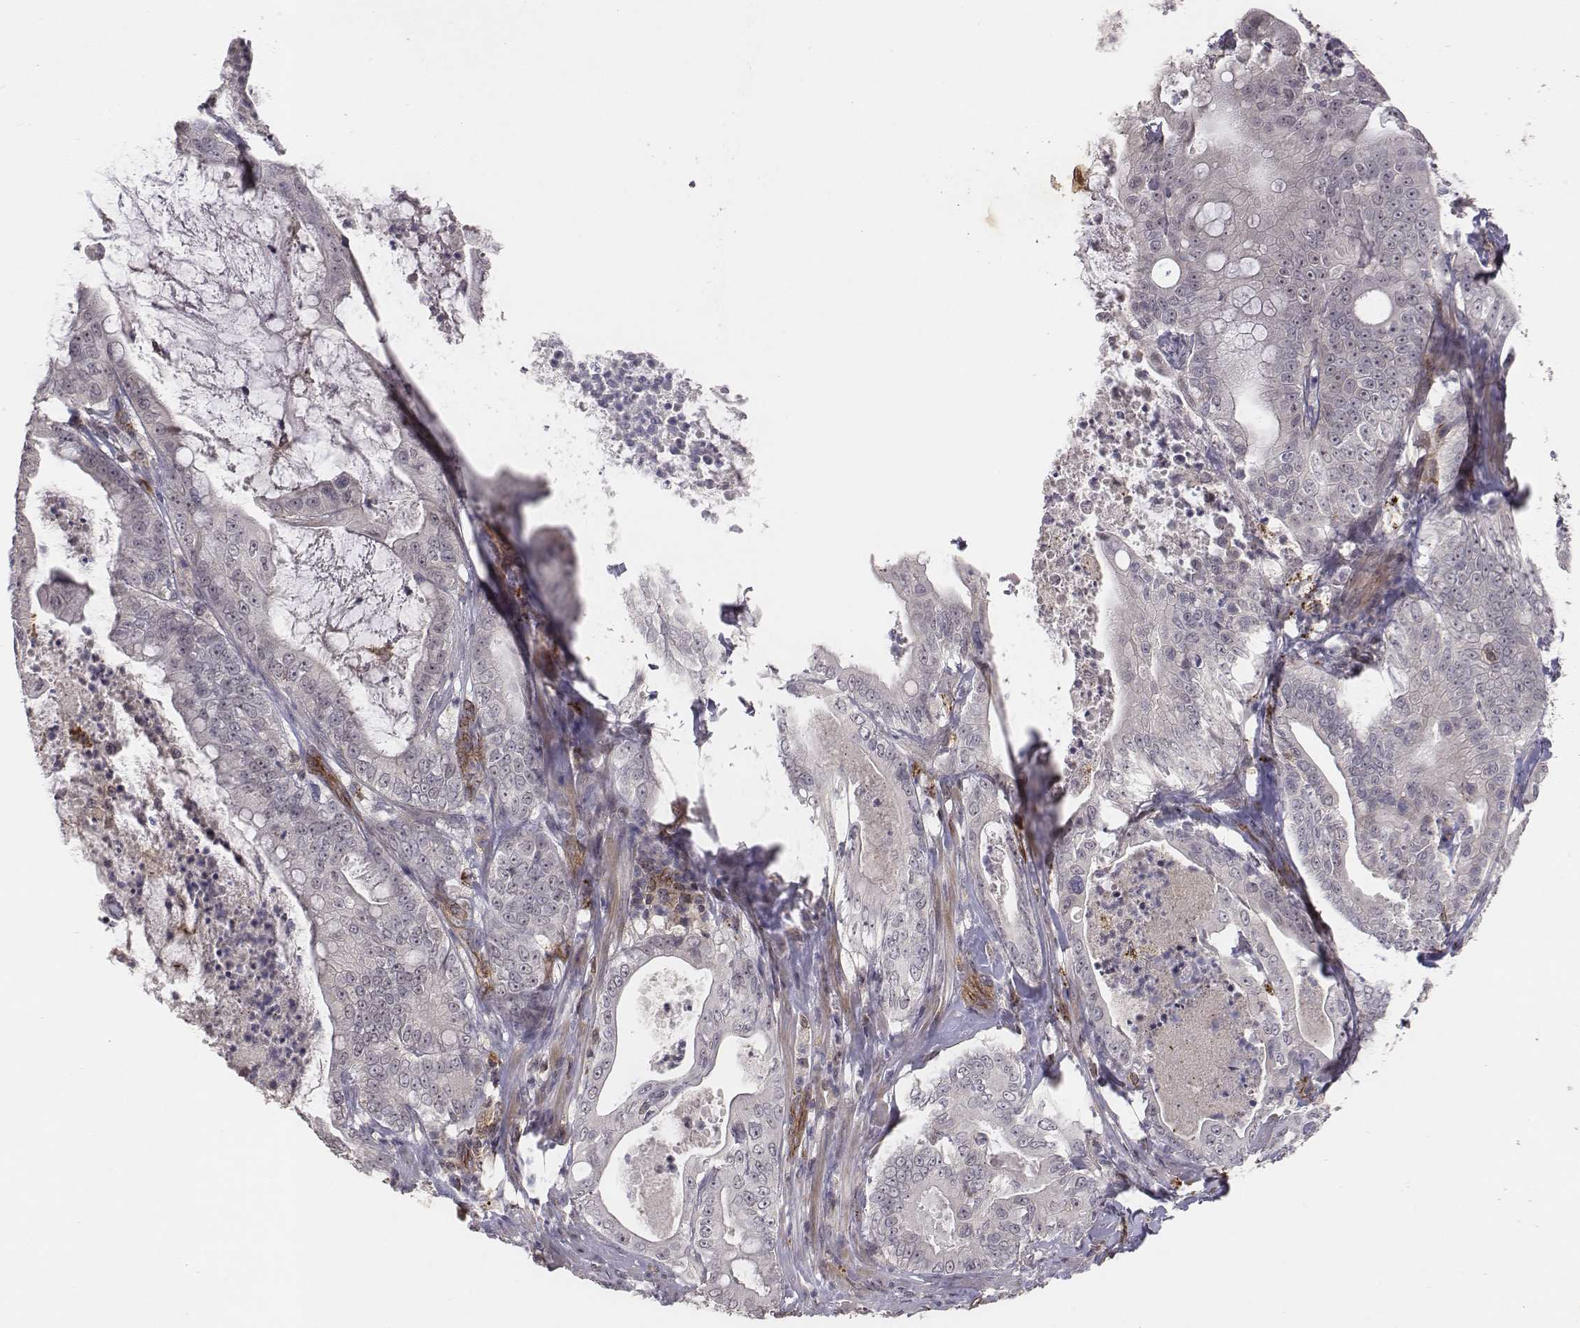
{"staining": {"intensity": "negative", "quantity": "none", "location": "none"}, "tissue": "pancreatic cancer", "cell_type": "Tumor cells", "image_type": "cancer", "snomed": [{"axis": "morphology", "description": "Adenocarcinoma, NOS"}, {"axis": "topography", "description": "Pancreas"}], "caption": "A micrograph of pancreatic adenocarcinoma stained for a protein reveals no brown staining in tumor cells.", "gene": "PTPRG", "patient": {"sex": "male", "age": 71}}